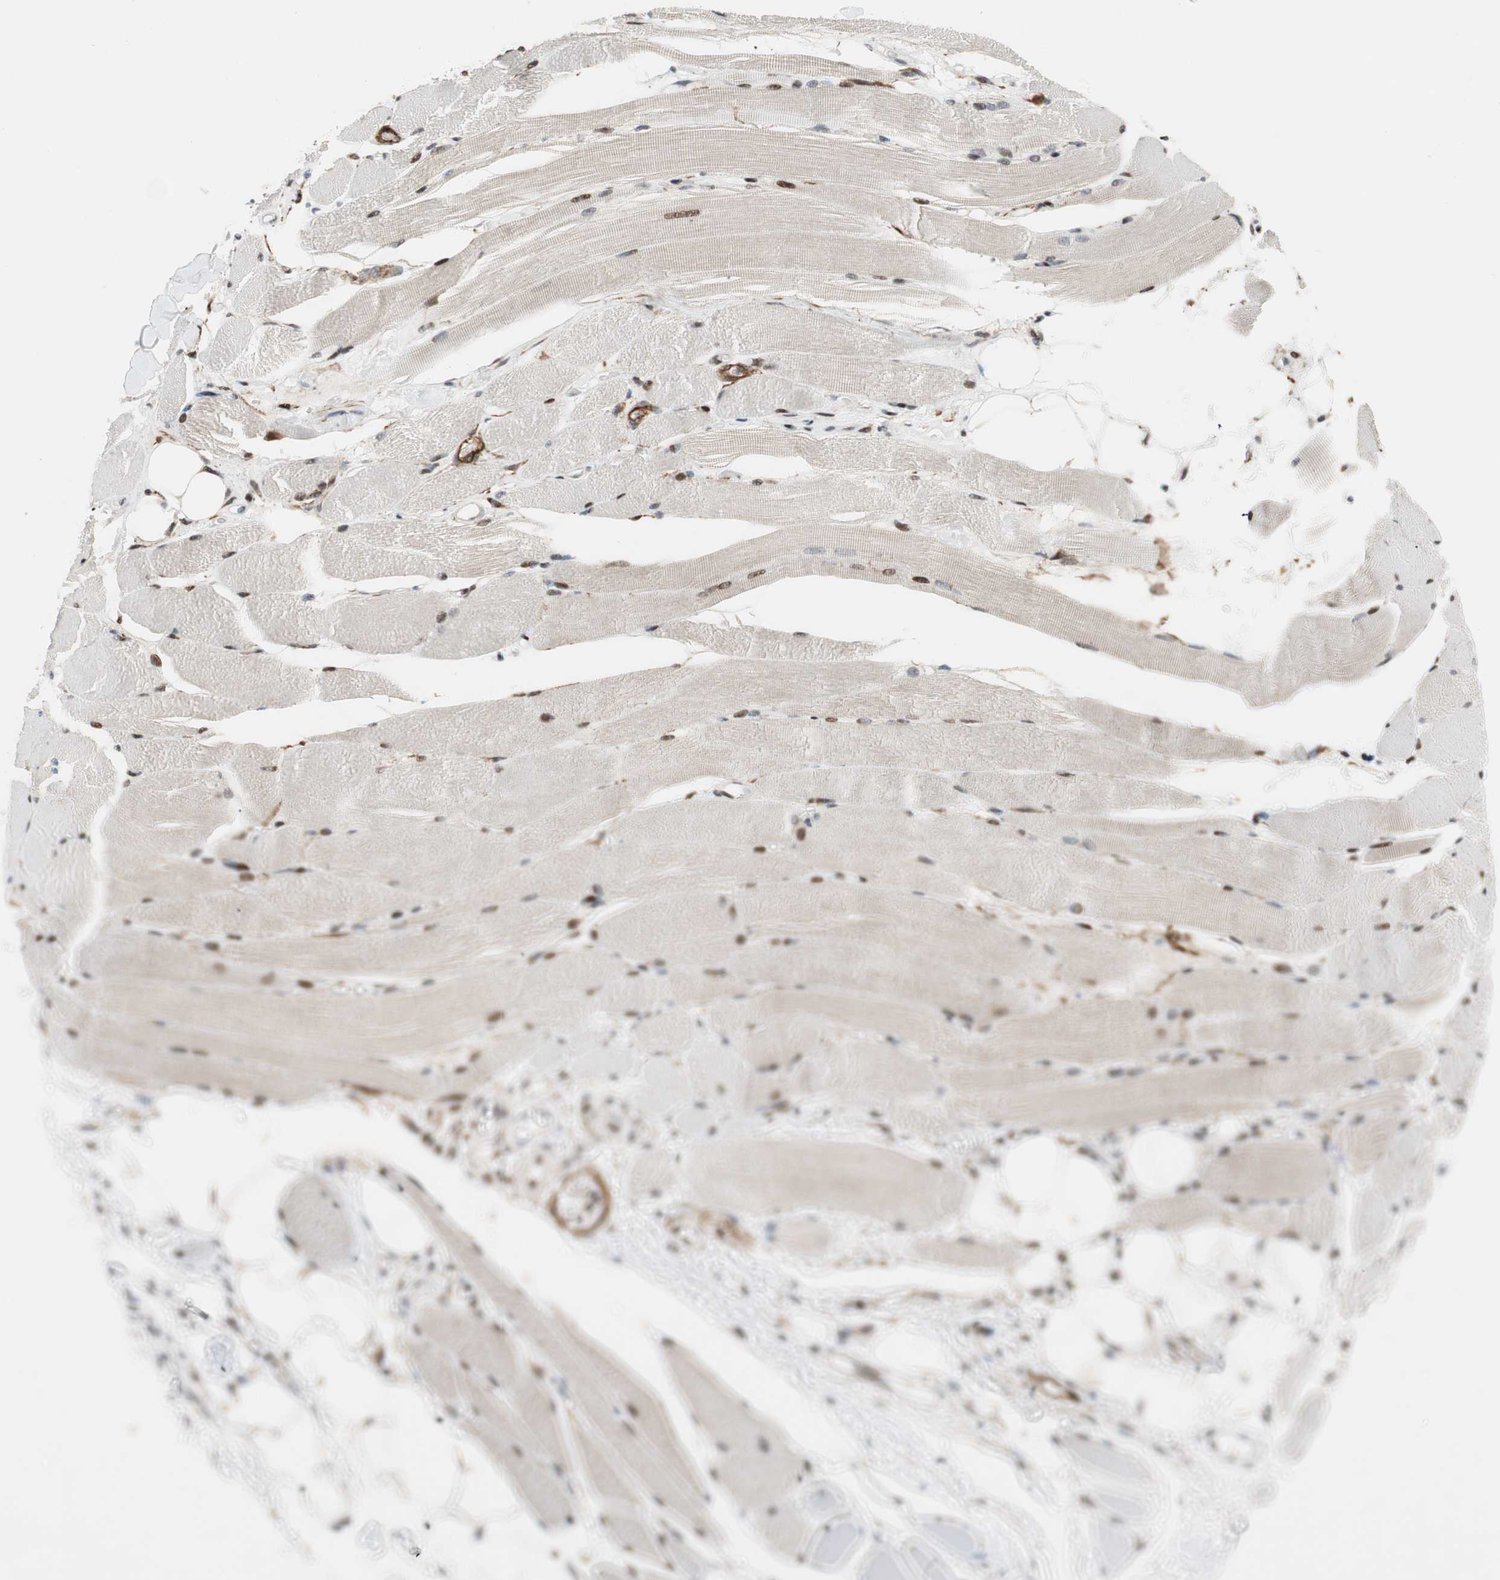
{"staining": {"intensity": "moderate", "quantity": "25%-75%", "location": "nuclear"}, "tissue": "skeletal muscle", "cell_type": "Myocytes", "image_type": "normal", "snomed": [{"axis": "morphology", "description": "Normal tissue, NOS"}, {"axis": "topography", "description": "Skeletal muscle"}, {"axis": "topography", "description": "Peripheral nerve tissue"}], "caption": "Immunohistochemical staining of unremarkable skeletal muscle reveals moderate nuclear protein positivity in about 25%-75% of myocytes. The protein is stained brown, and the nuclei are stained in blue (DAB (3,3'-diaminobenzidine) IHC with brightfield microscopy, high magnification).", "gene": "FBXO44", "patient": {"sex": "female", "age": 84}}